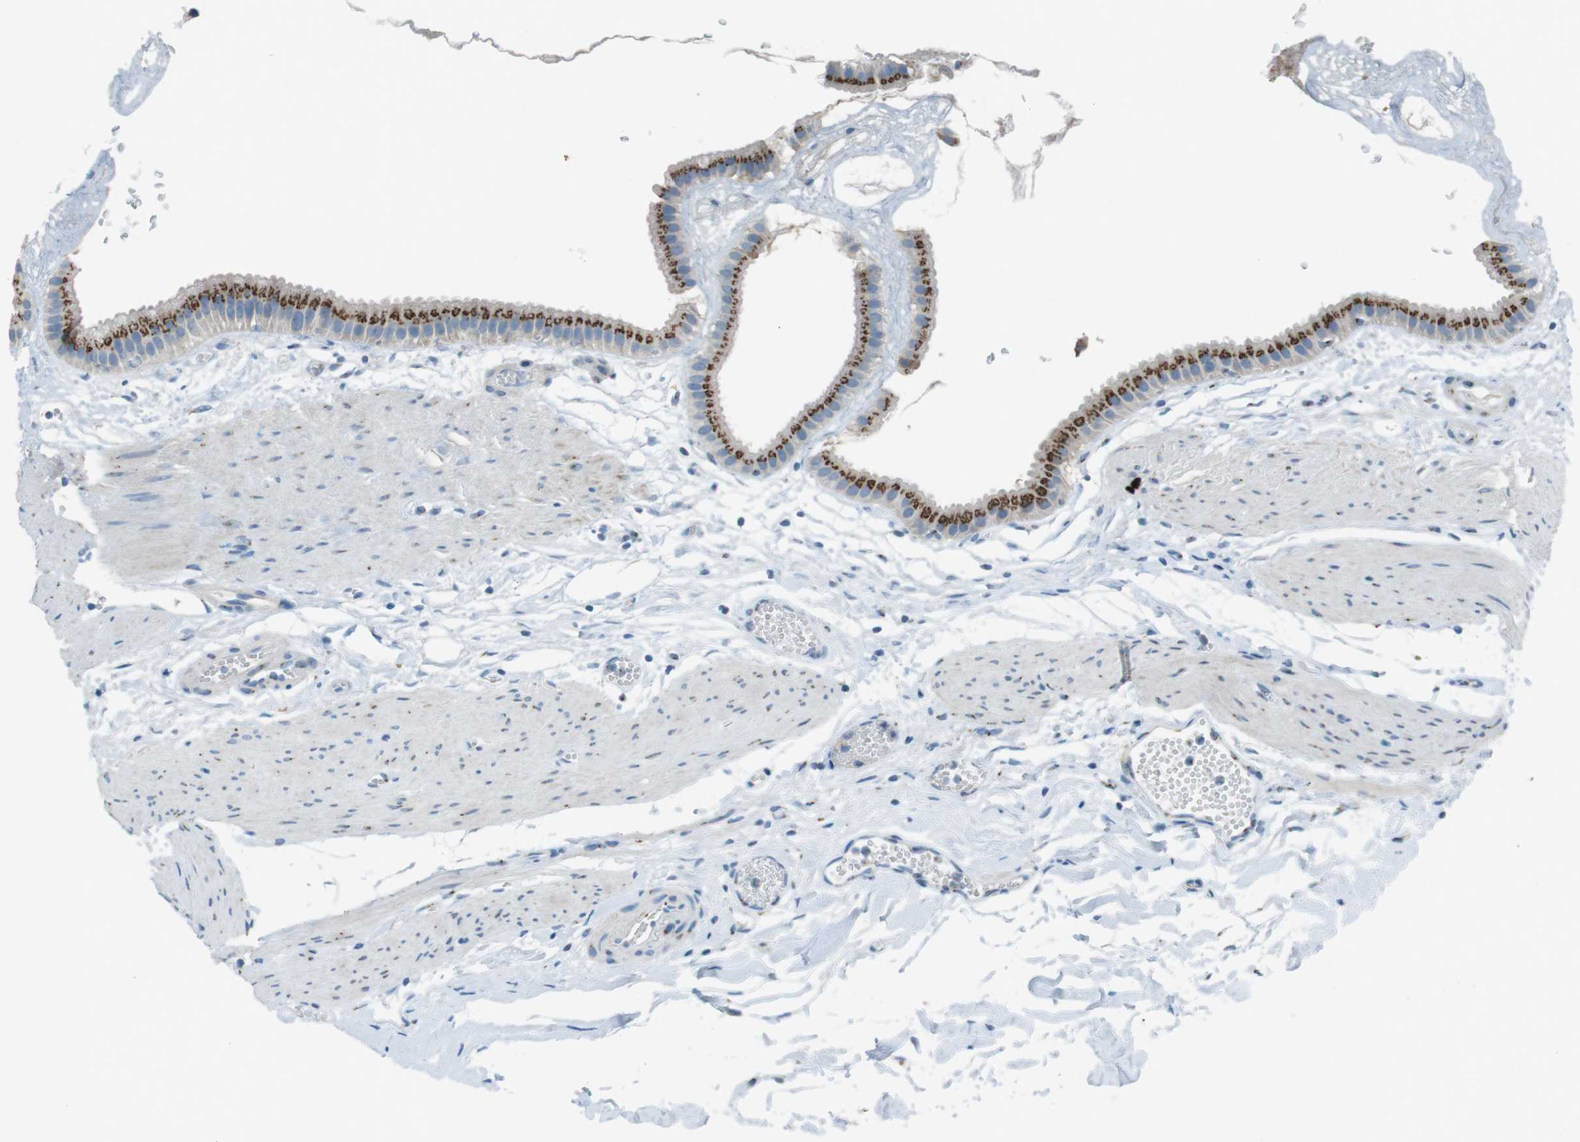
{"staining": {"intensity": "strong", "quantity": ">75%", "location": "cytoplasmic/membranous"}, "tissue": "gallbladder", "cell_type": "Glandular cells", "image_type": "normal", "snomed": [{"axis": "morphology", "description": "Normal tissue, NOS"}, {"axis": "topography", "description": "Gallbladder"}], "caption": "Normal gallbladder displays strong cytoplasmic/membranous positivity in about >75% of glandular cells, visualized by immunohistochemistry. The staining is performed using DAB brown chromogen to label protein expression. The nuclei are counter-stained blue using hematoxylin.", "gene": "TXNDC15", "patient": {"sex": "female", "age": 64}}